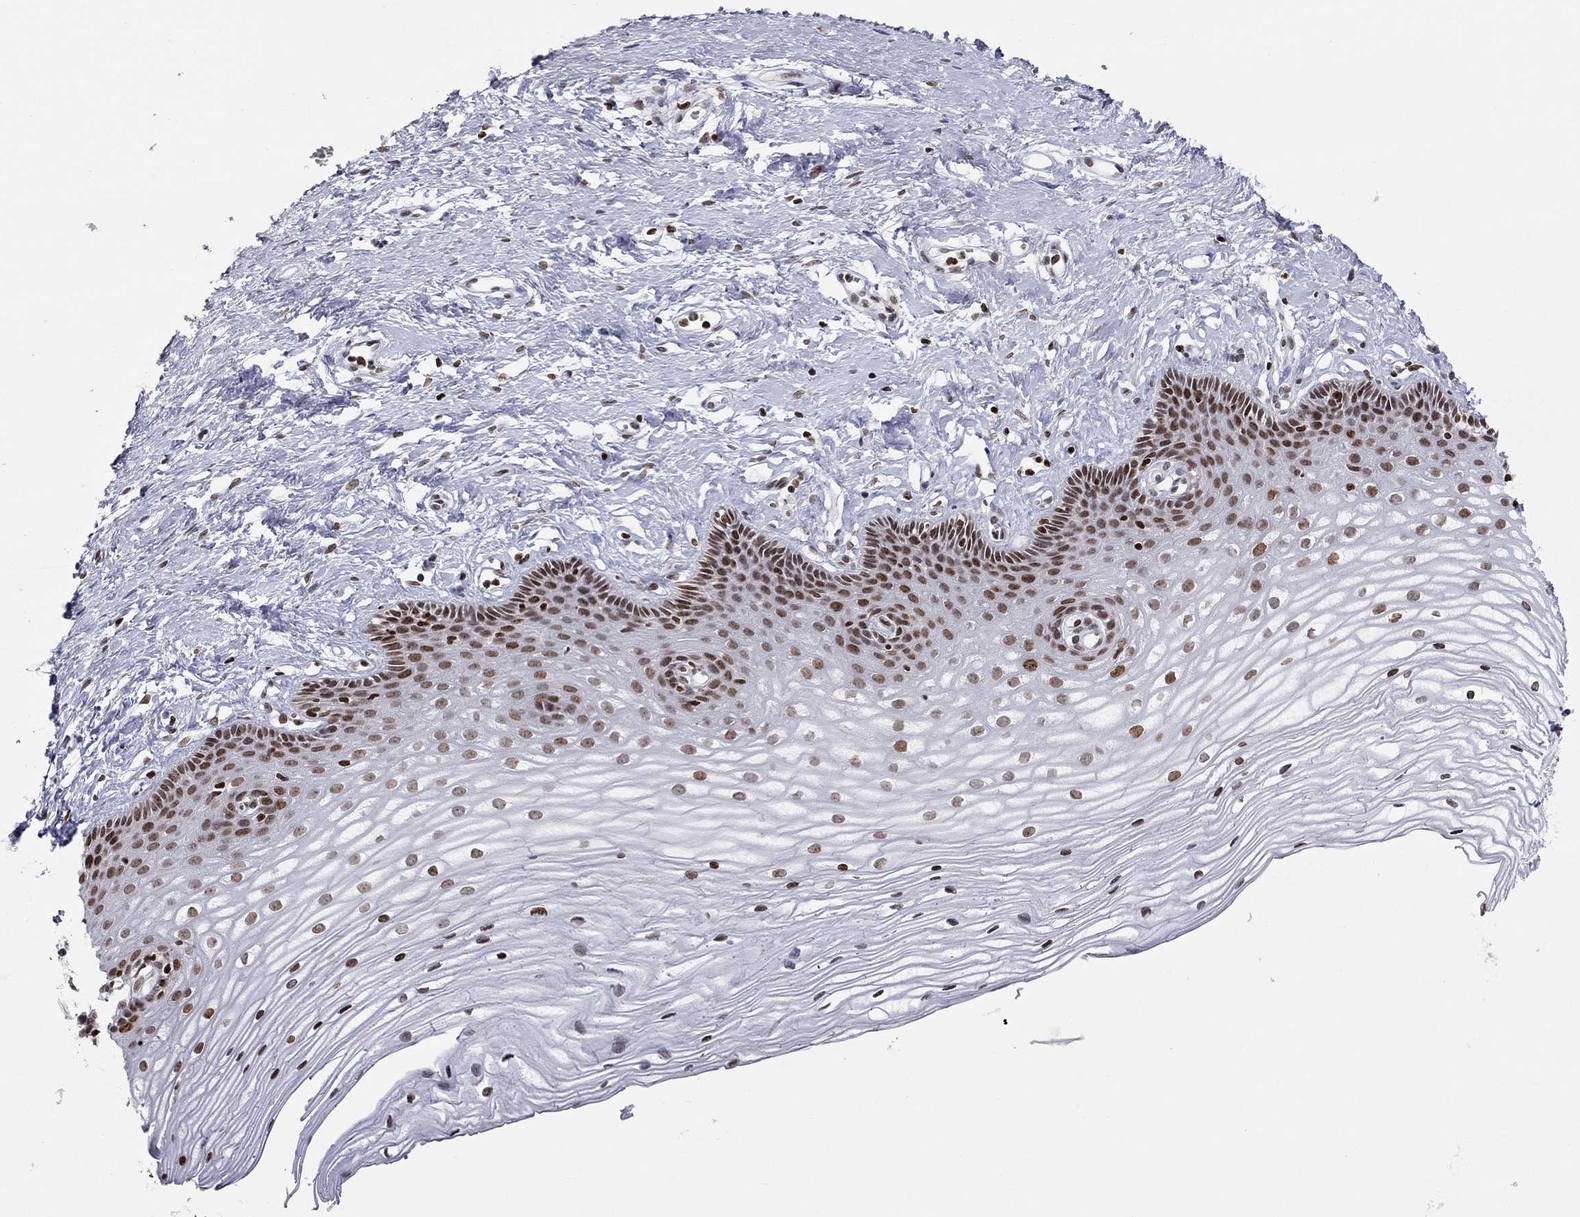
{"staining": {"intensity": "moderate", "quantity": "<25%", "location": "nuclear"}, "tissue": "cervix", "cell_type": "Glandular cells", "image_type": "normal", "snomed": [{"axis": "morphology", "description": "Normal tissue, NOS"}, {"axis": "topography", "description": "Cervix"}], "caption": "Cervix was stained to show a protein in brown. There is low levels of moderate nuclear expression in approximately <25% of glandular cells. Nuclei are stained in blue.", "gene": "H2AX", "patient": {"sex": "female", "age": 40}}